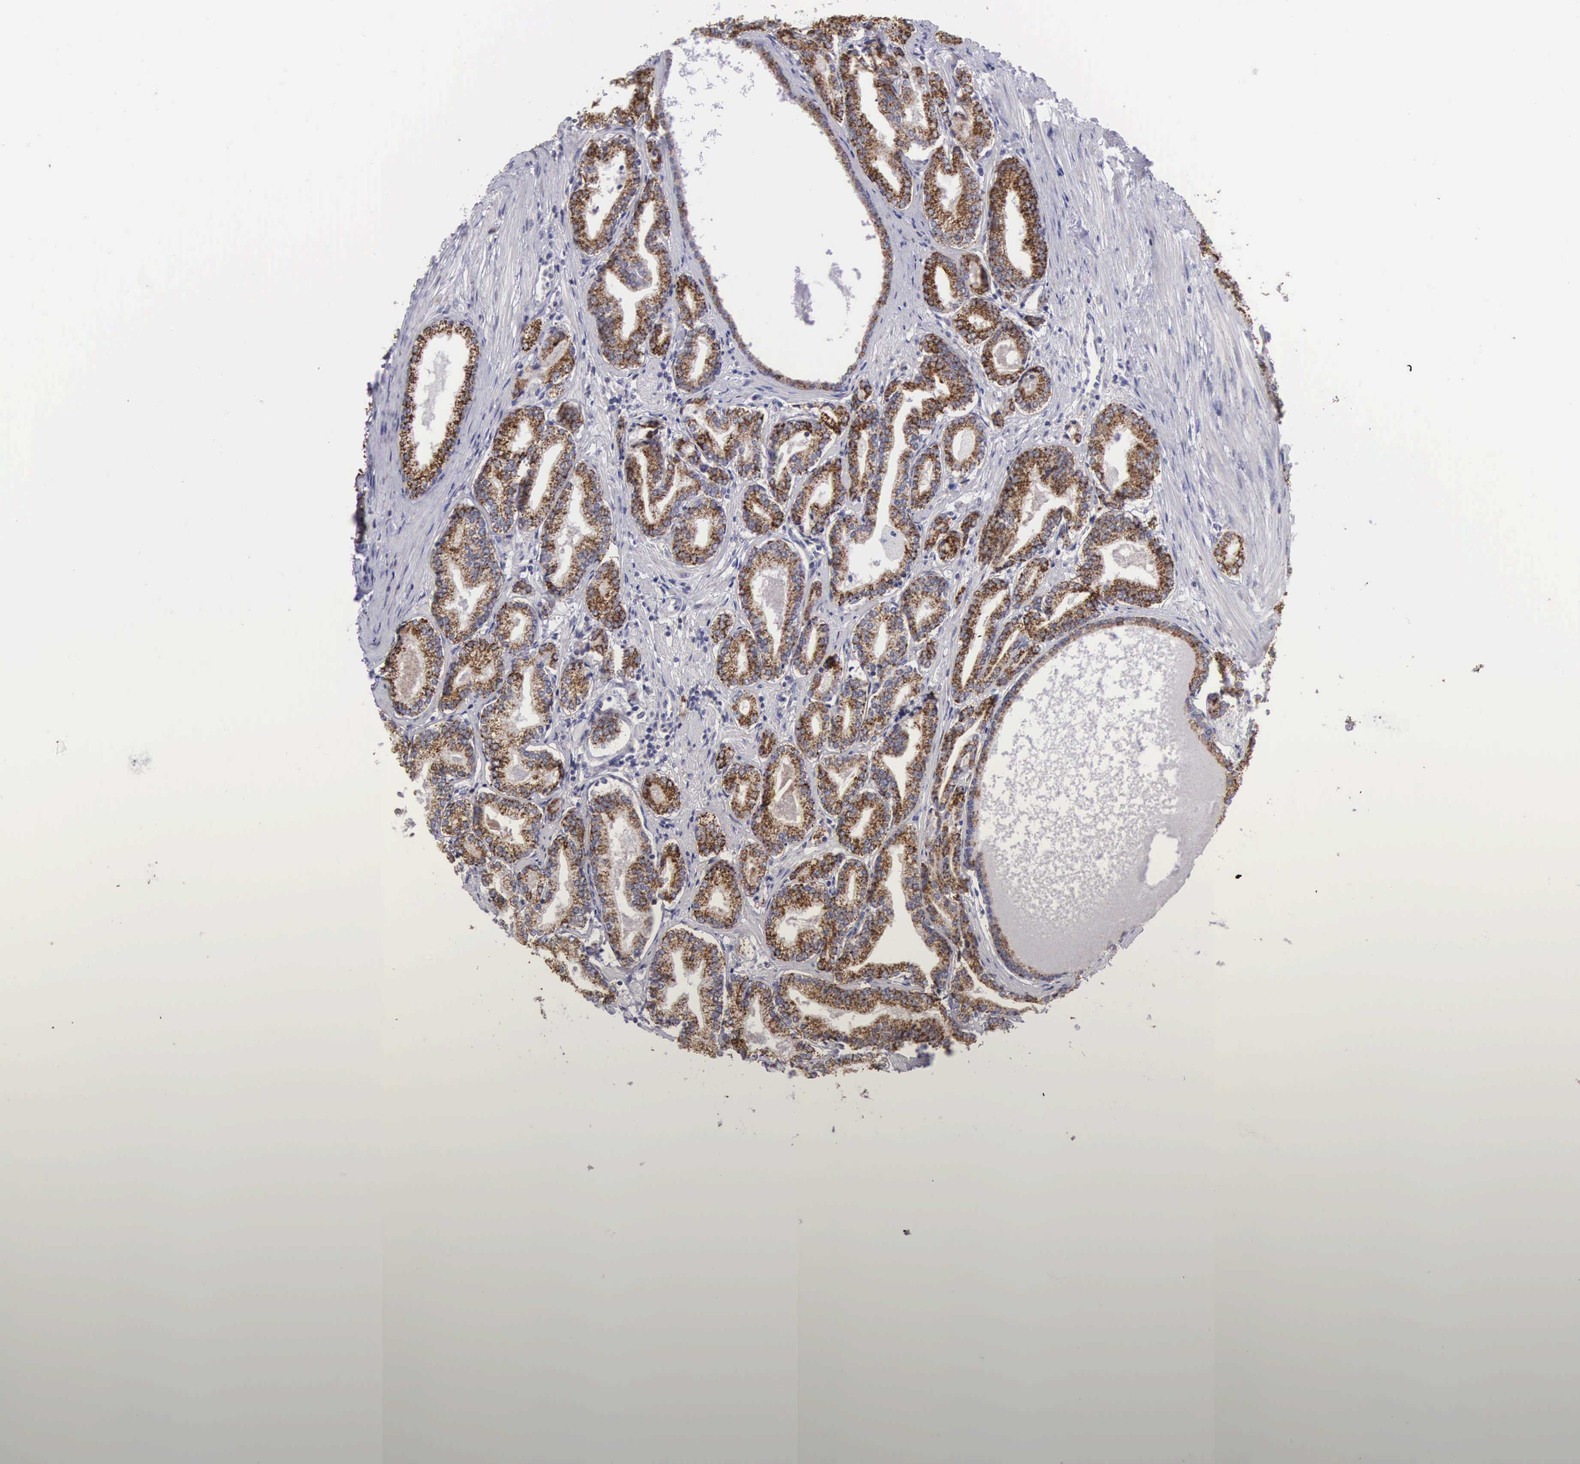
{"staining": {"intensity": "strong", "quantity": ">75%", "location": "cytoplasmic/membranous"}, "tissue": "prostate cancer", "cell_type": "Tumor cells", "image_type": "cancer", "snomed": [{"axis": "morphology", "description": "Adenocarcinoma, Medium grade"}, {"axis": "topography", "description": "Prostate"}], "caption": "Immunohistochemical staining of prostate cancer demonstrates high levels of strong cytoplasmic/membranous protein positivity in about >75% of tumor cells. (Brightfield microscopy of DAB IHC at high magnification).", "gene": "ARG2", "patient": {"sex": "male", "age": 72}}